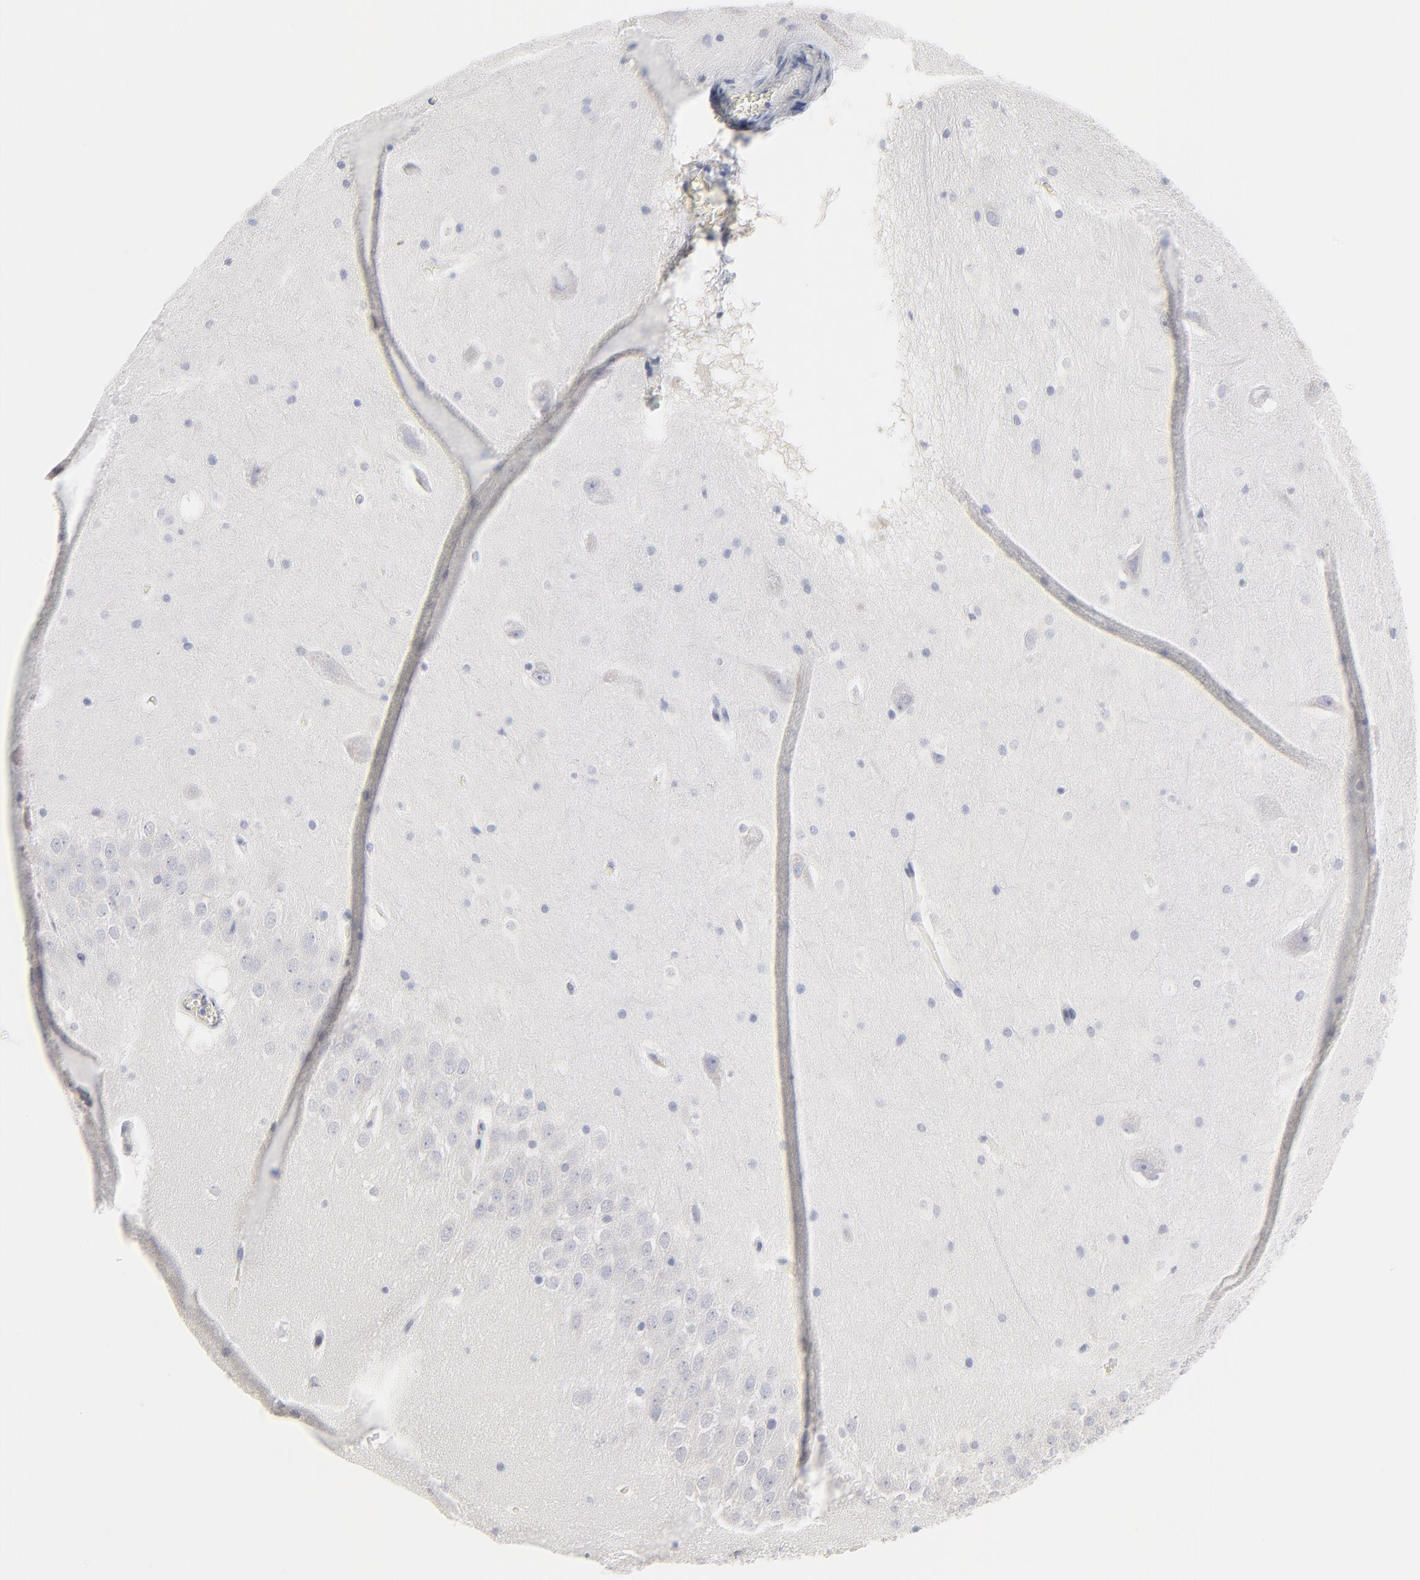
{"staining": {"intensity": "negative", "quantity": "none", "location": "none"}, "tissue": "hippocampus", "cell_type": "Glial cells", "image_type": "normal", "snomed": [{"axis": "morphology", "description": "Normal tissue, NOS"}, {"axis": "topography", "description": "Hippocampus"}], "caption": "Immunohistochemistry micrograph of normal human hippocampus stained for a protein (brown), which demonstrates no staining in glial cells. The staining was performed using DAB (3,3'-diaminobenzidine) to visualize the protein expression in brown, while the nuclei were stained in blue with hematoxylin (Magnification: 20x).", "gene": "TRIM22", "patient": {"sex": "male", "age": 45}}